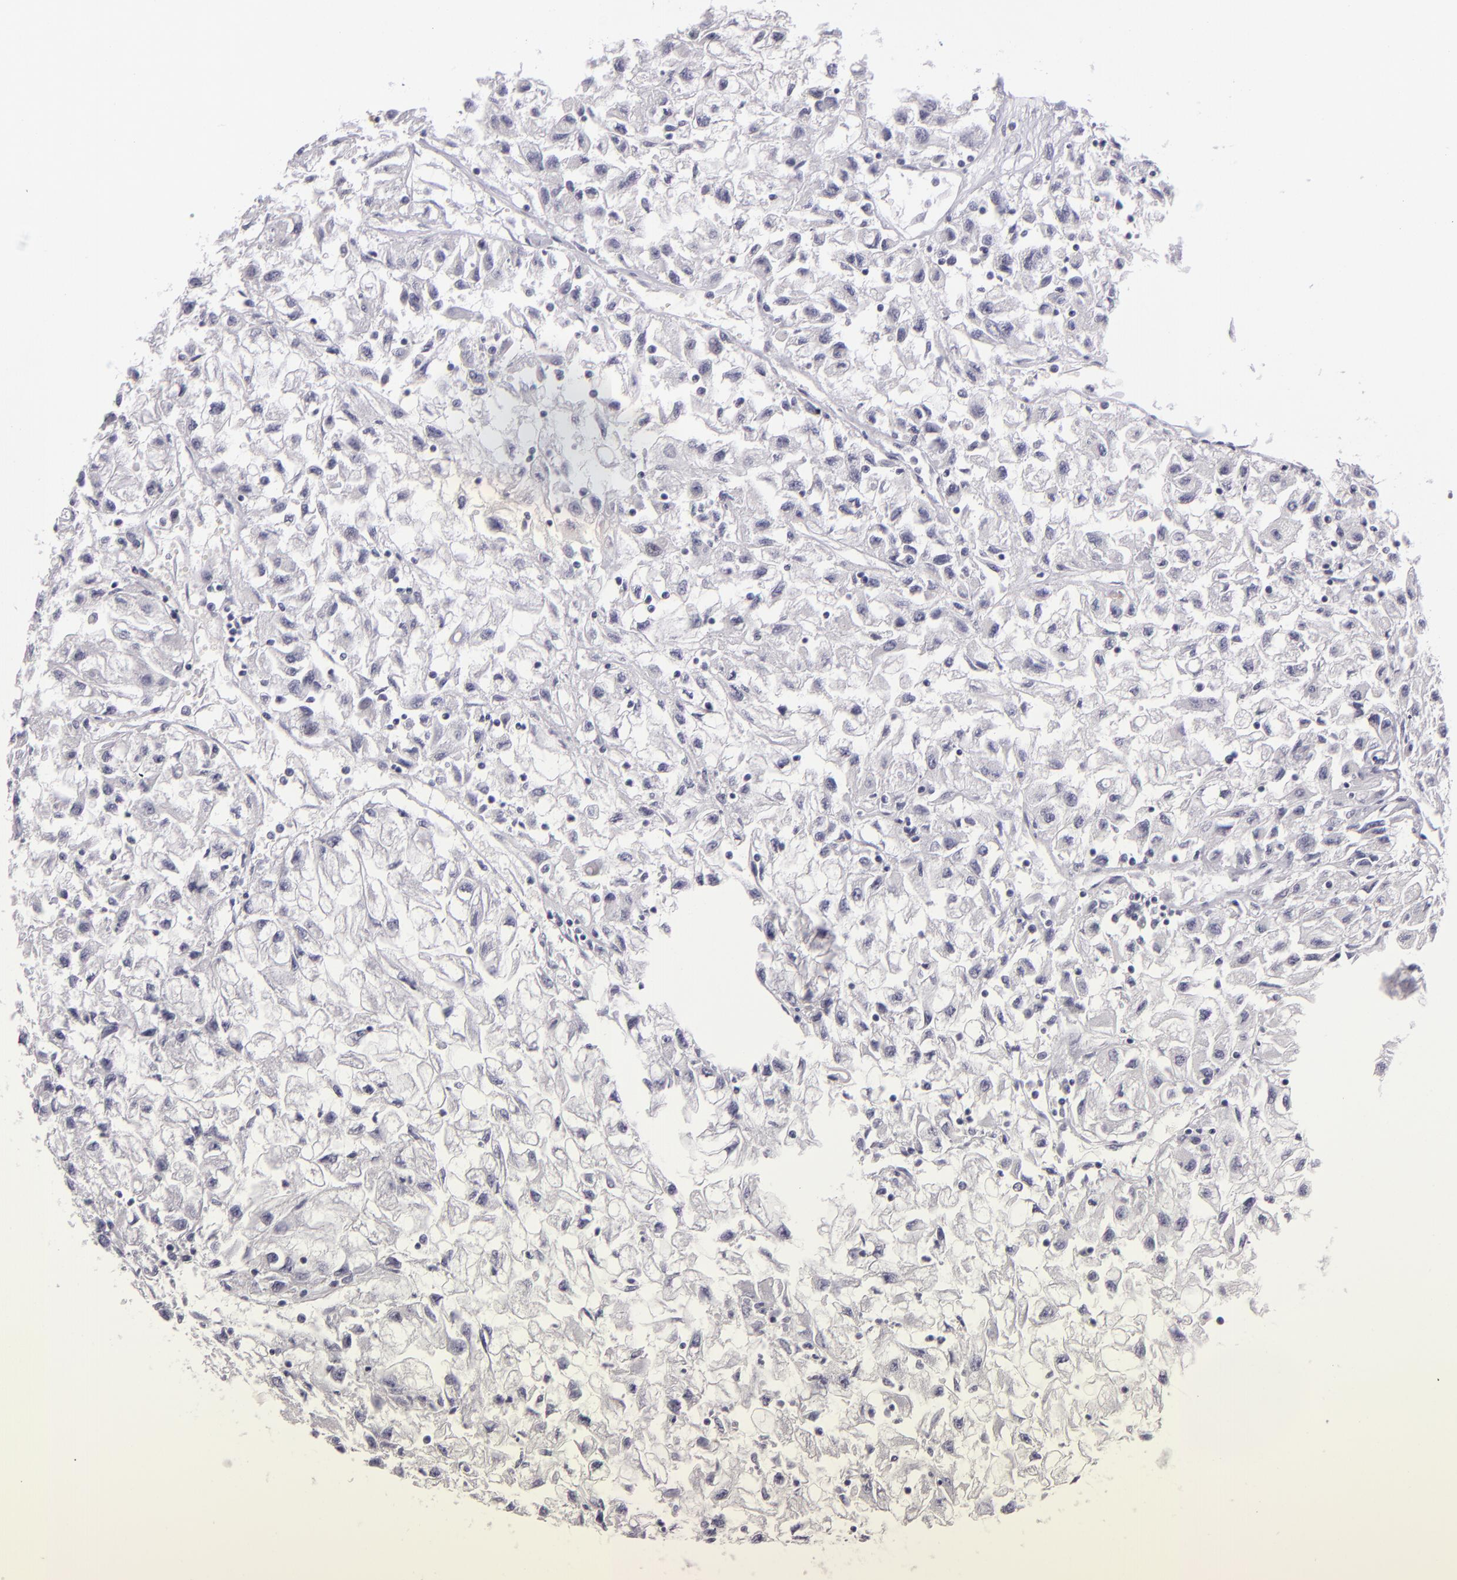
{"staining": {"intensity": "negative", "quantity": "none", "location": "none"}, "tissue": "renal cancer", "cell_type": "Tumor cells", "image_type": "cancer", "snomed": [{"axis": "morphology", "description": "Adenocarcinoma, NOS"}, {"axis": "topography", "description": "Kidney"}], "caption": "Immunohistochemistry (IHC) image of neoplastic tissue: adenocarcinoma (renal) stained with DAB (3,3'-diaminobenzidine) shows no significant protein positivity in tumor cells. (DAB immunohistochemistry visualized using brightfield microscopy, high magnification).", "gene": "EGFL6", "patient": {"sex": "male", "age": 59}}